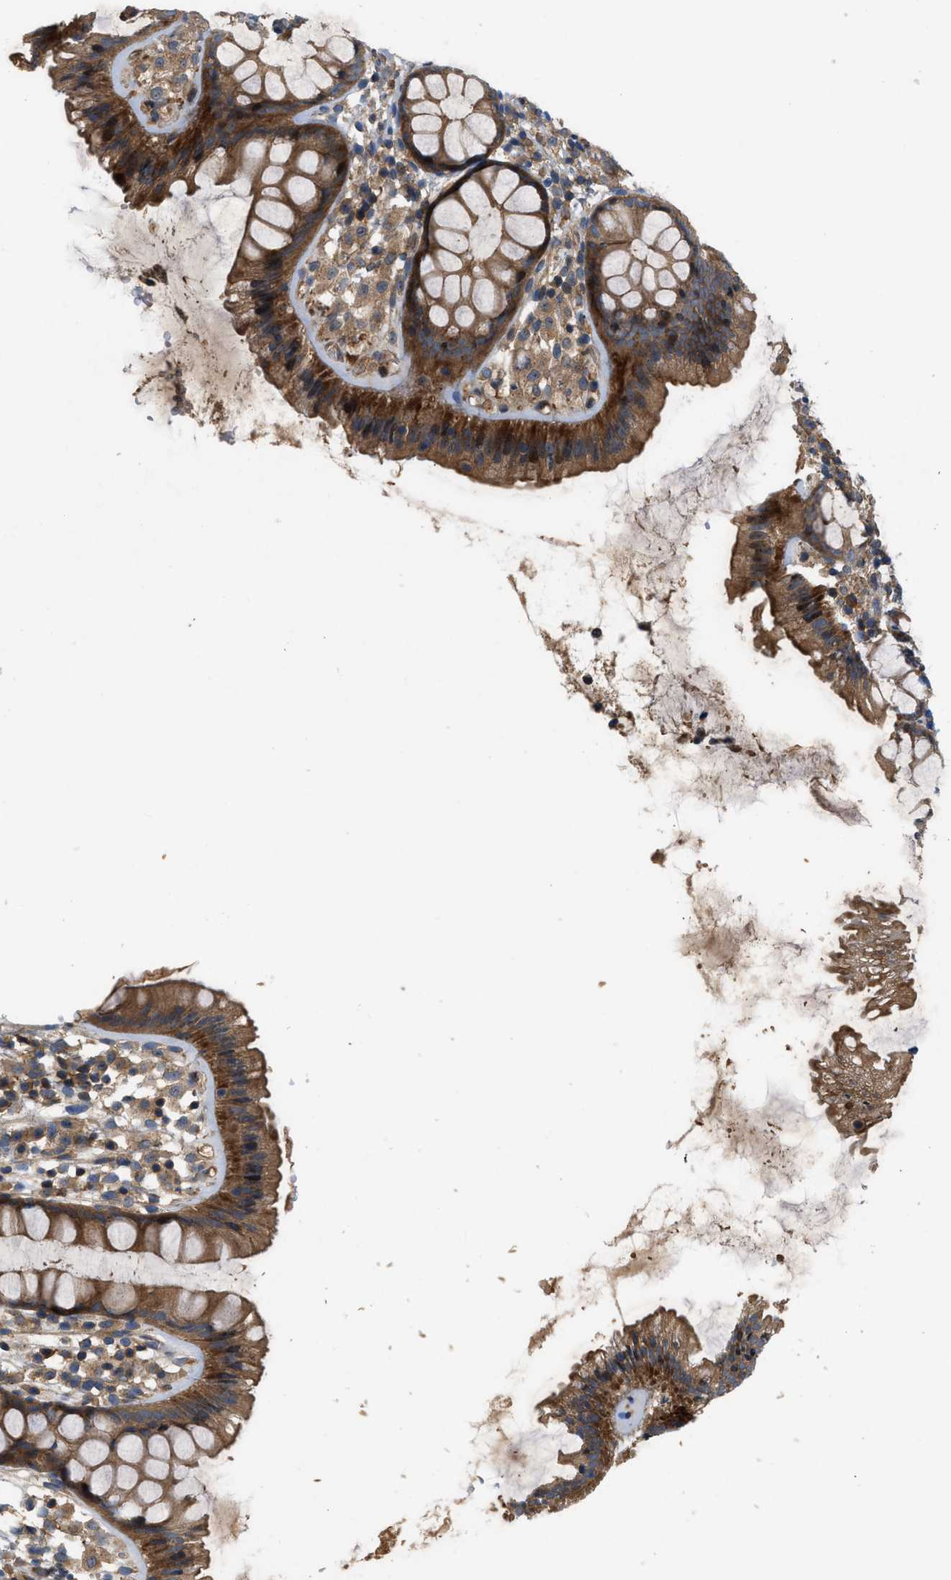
{"staining": {"intensity": "moderate", "quantity": ">75%", "location": "cytoplasmic/membranous"}, "tissue": "colon", "cell_type": "Endothelial cells", "image_type": "normal", "snomed": [{"axis": "morphology", "description": "Normal tissue, NOS"}, {"axis": "topography", "description": "Colon"}], "caption": "This histopathology image demonstrates IHC staining of benign human colon, with medium moderate cytoplasmic/membranous positivity in approximately >75% of endothelial cells.", "gene": "CNNM3", "patient": {"sex": "female", "age": 56}}